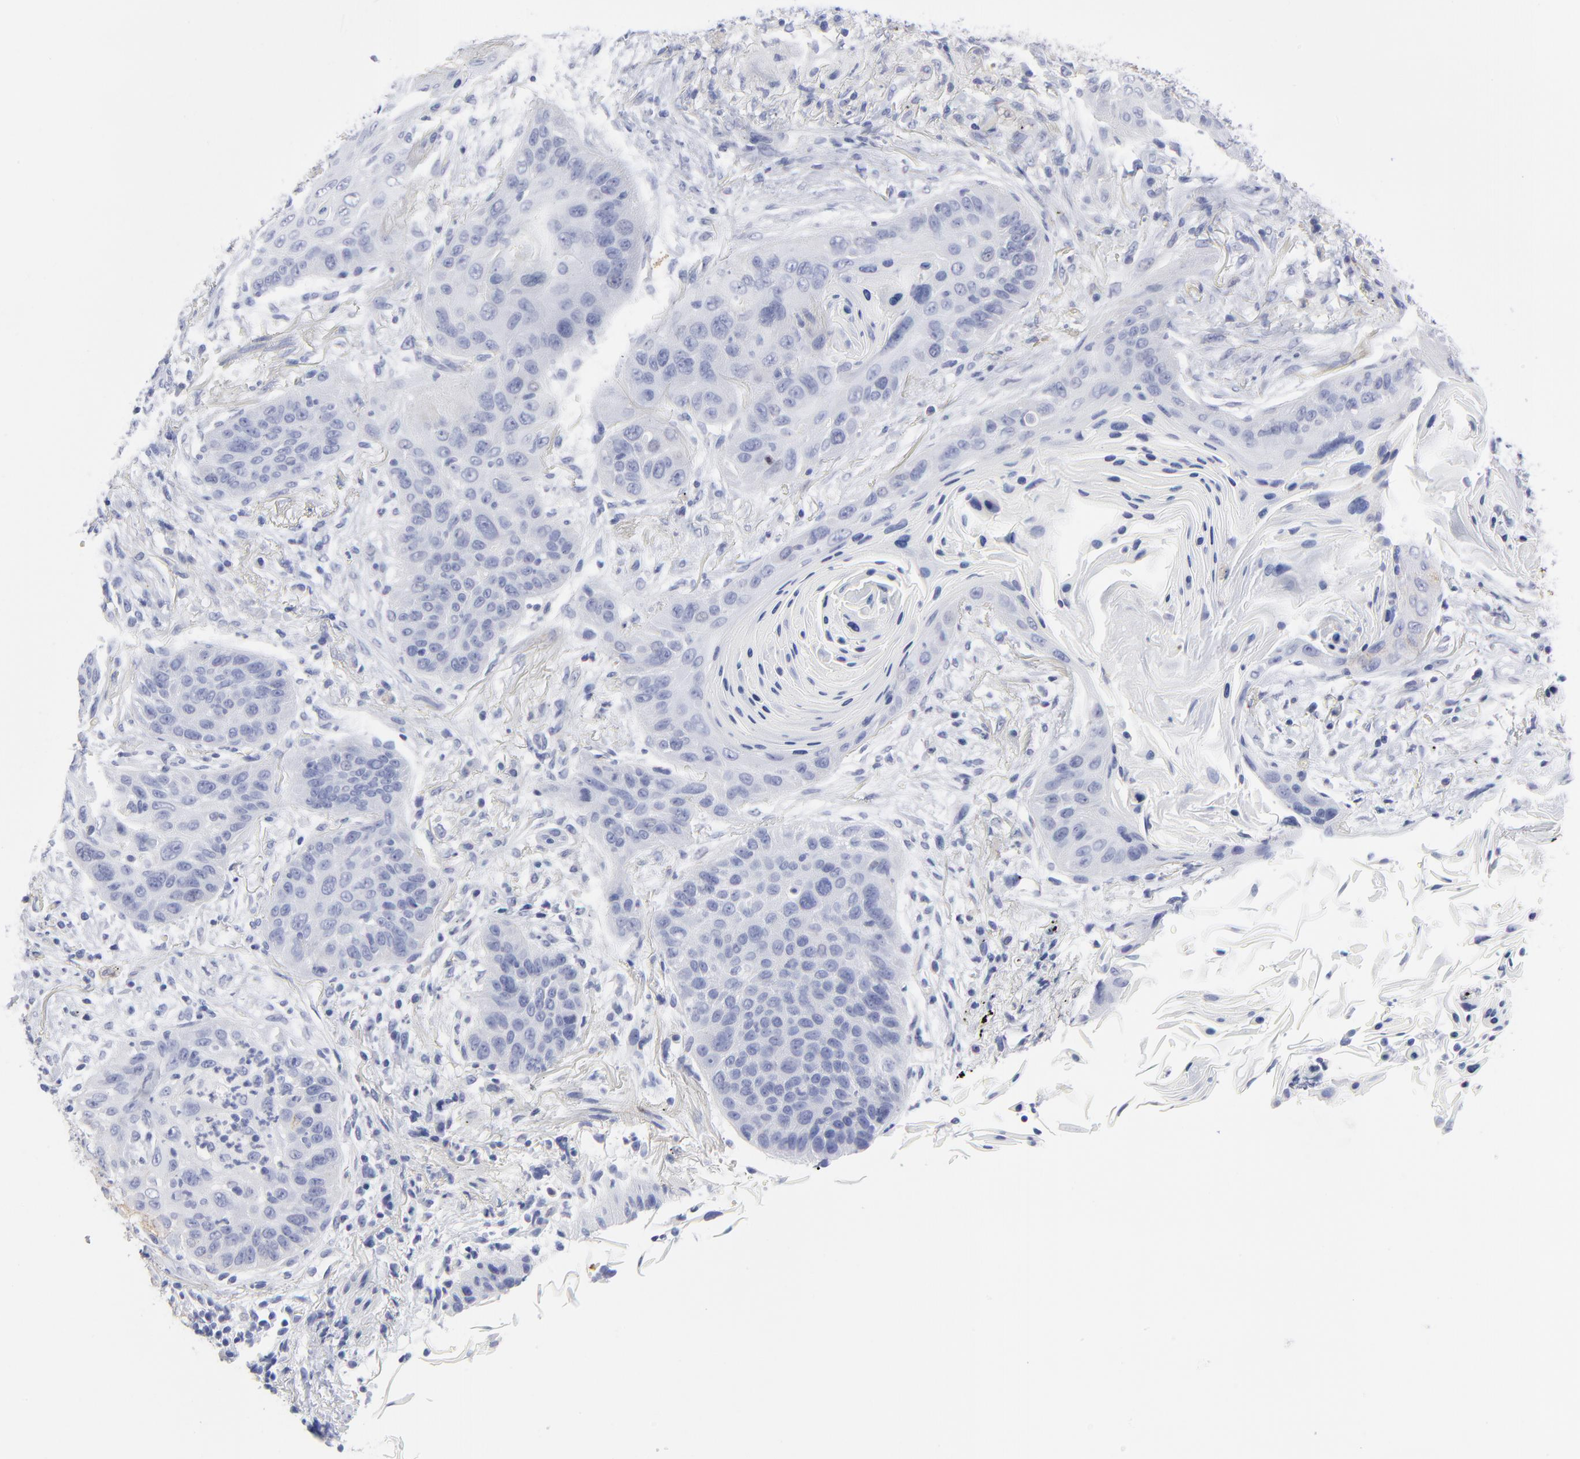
{"staining": {"intensity": "negative", "quantity": "none", "location": "none"}, "tissue": "lung cancer", "cell_type": "Tumor cells", "image_type": "cancer", "snomed": [{"axis": "morphology", "description": "Squamous cell carcinoma, NOS"}, {"axis": "topography", "description": "Lung"}], "caption": "The IHC image has no significant expression in tumor cells of lung cancer (squamous cell carcinoma) tissue.", "gene": "CNTN3", "patient": {"sex": "female", "age": 67}}